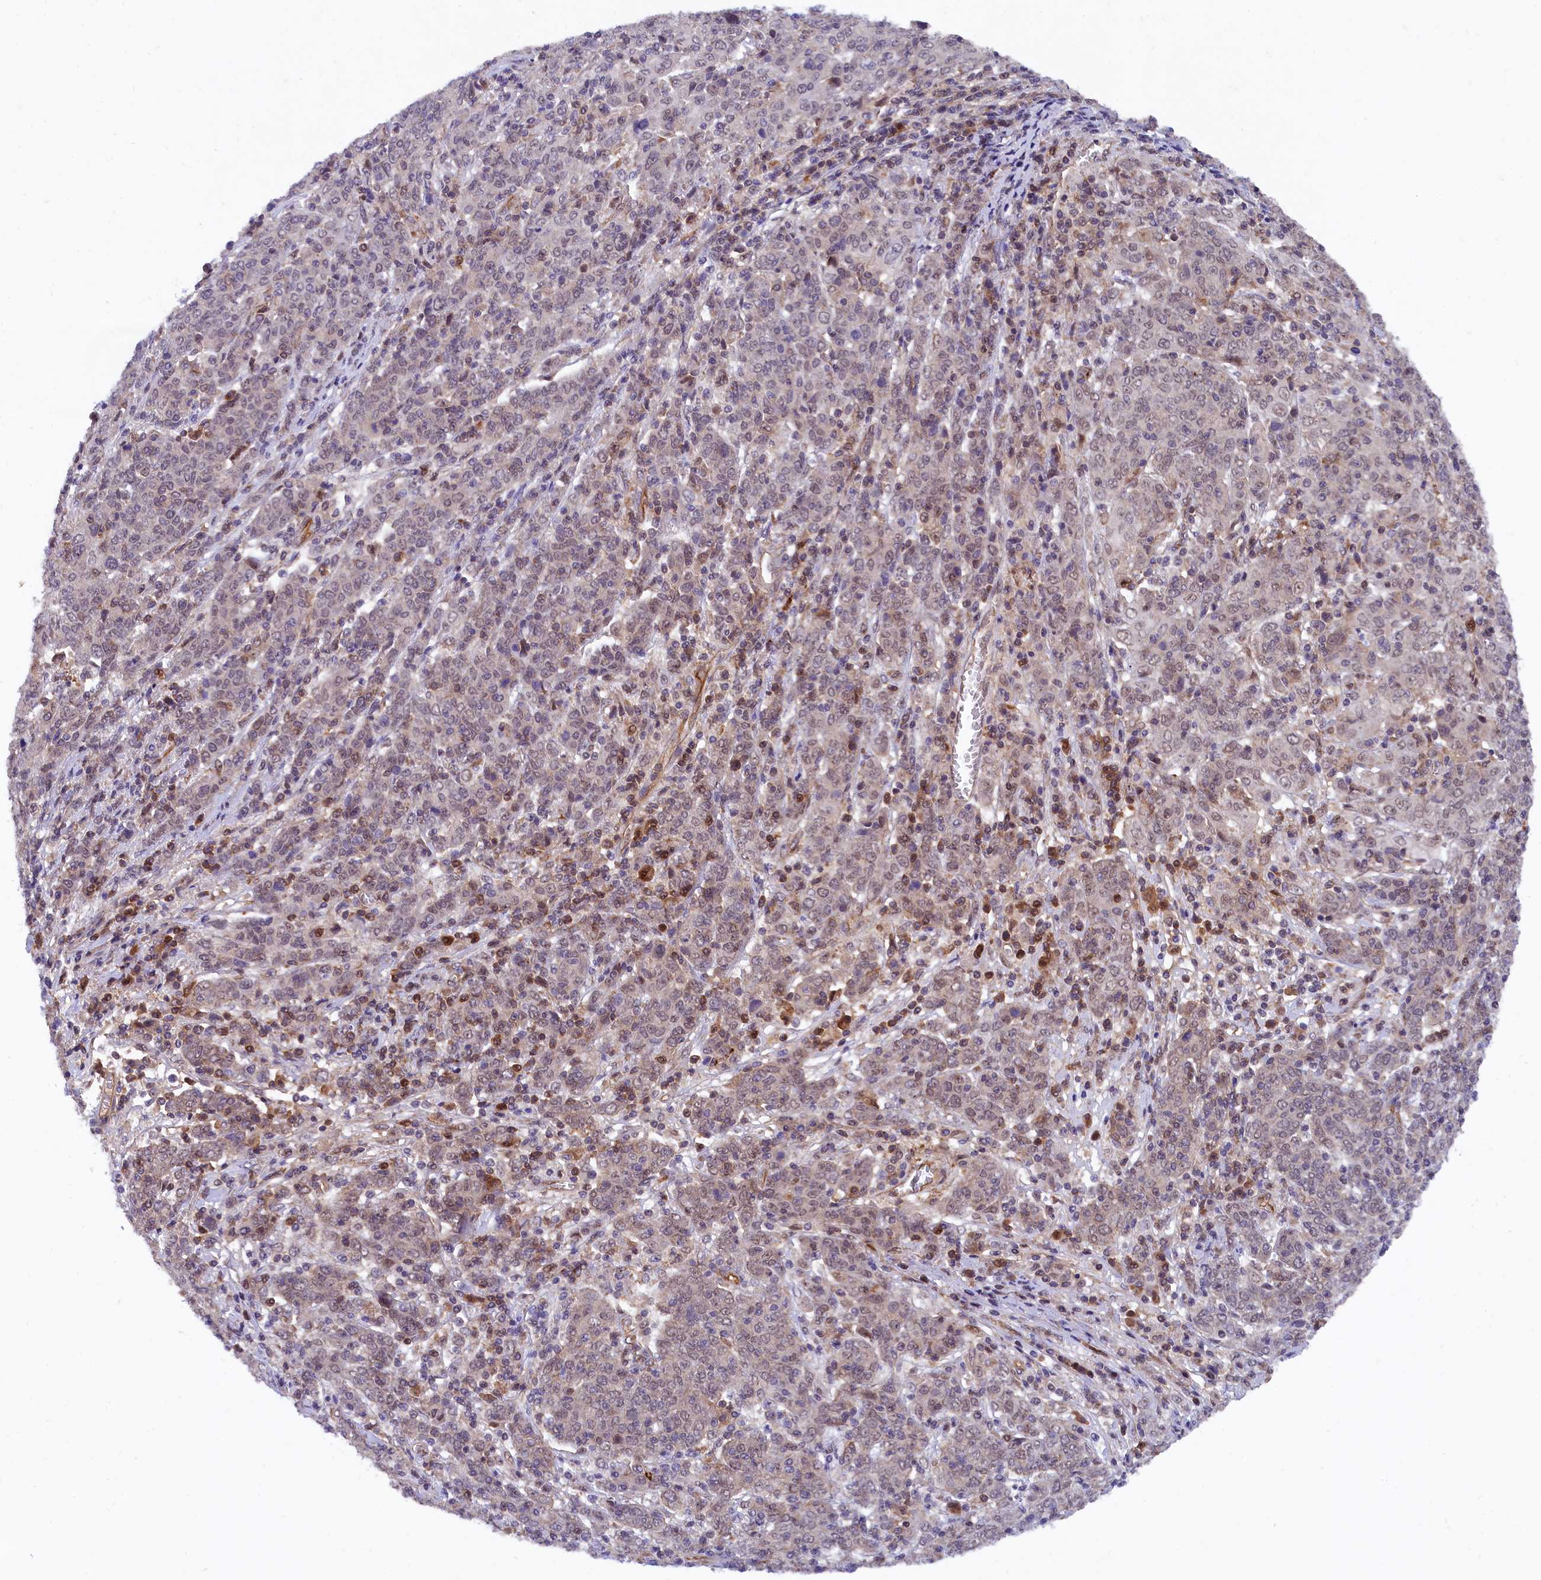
{"staining": {"intensity": "weak", "quantity": "<25%", "location": "nuclear"}, "tissue": "cervical cancer", "cell_type": "Tumor cells", "image_type": "cancer", "snomed": [{"axis": "morphology", "description": "Squamous cell carcinoma, NOS"}, {"axis": "topography", "description": "Cervix"}], "caption": "The photomicrograph reveals no staining of tumor cells in squamous cell carcinoma (cervical).", "gene": "ARL14EP", "patient": {"sex": "female", "age": 67}}